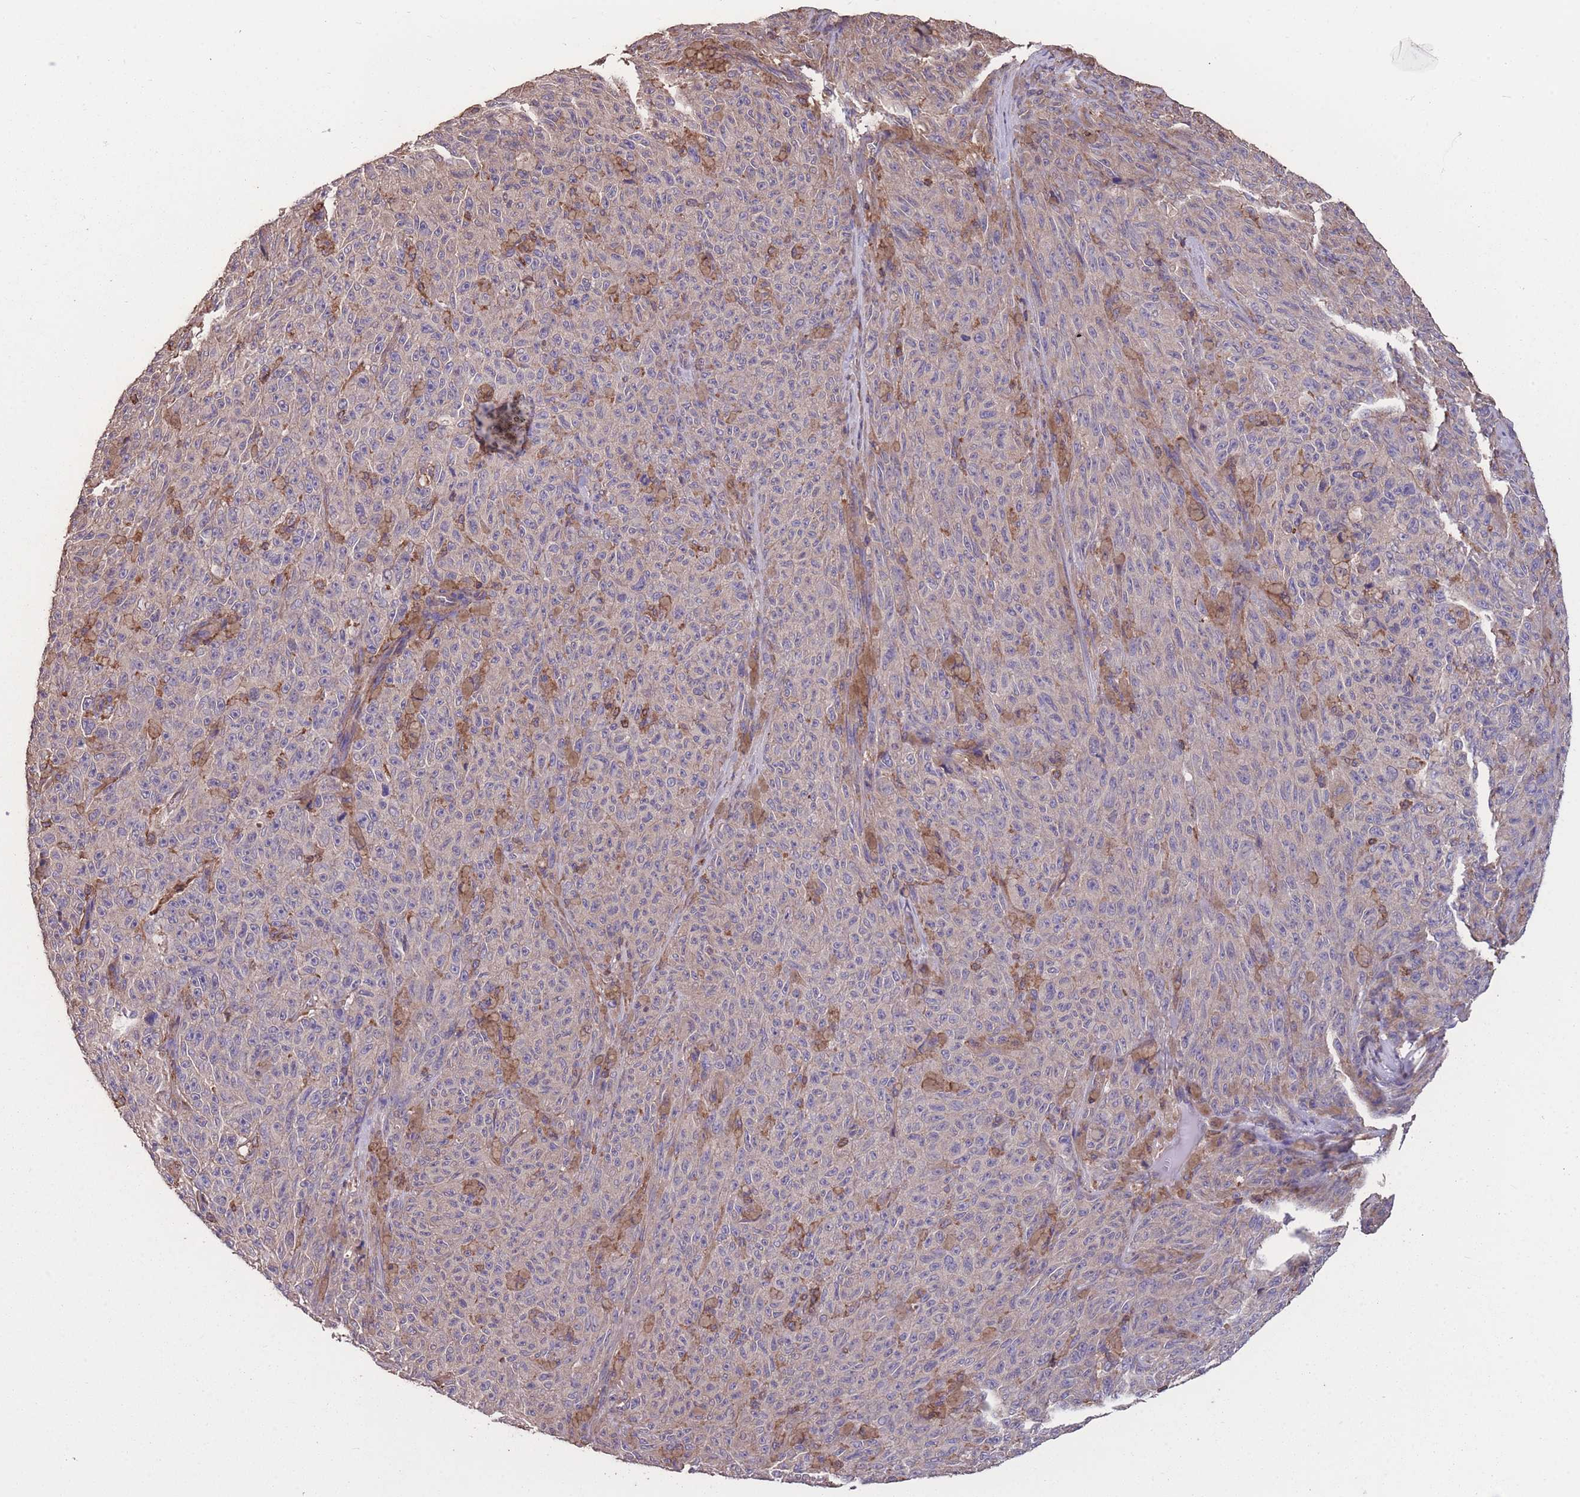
{"staining": {"intensity": "negative", "quantity": "none", "location": "none"}, "tissue": "melanoma", "cell_type": "Tumor cells", "image_type": "cancer", "snomed": [{"axis": "morphology", "description": "Malignant melanoma, NOS"}, {"axis": "topography", "description": "Skin"}], "caption": "Protein analysis of malignant melanoma reveals no significant expression in tumor cells. (DAB IHC visualized using brightfield microscopy, high magnification).", "gene": "NUDT21", "patient": {"sex": "female", "age": 82}}